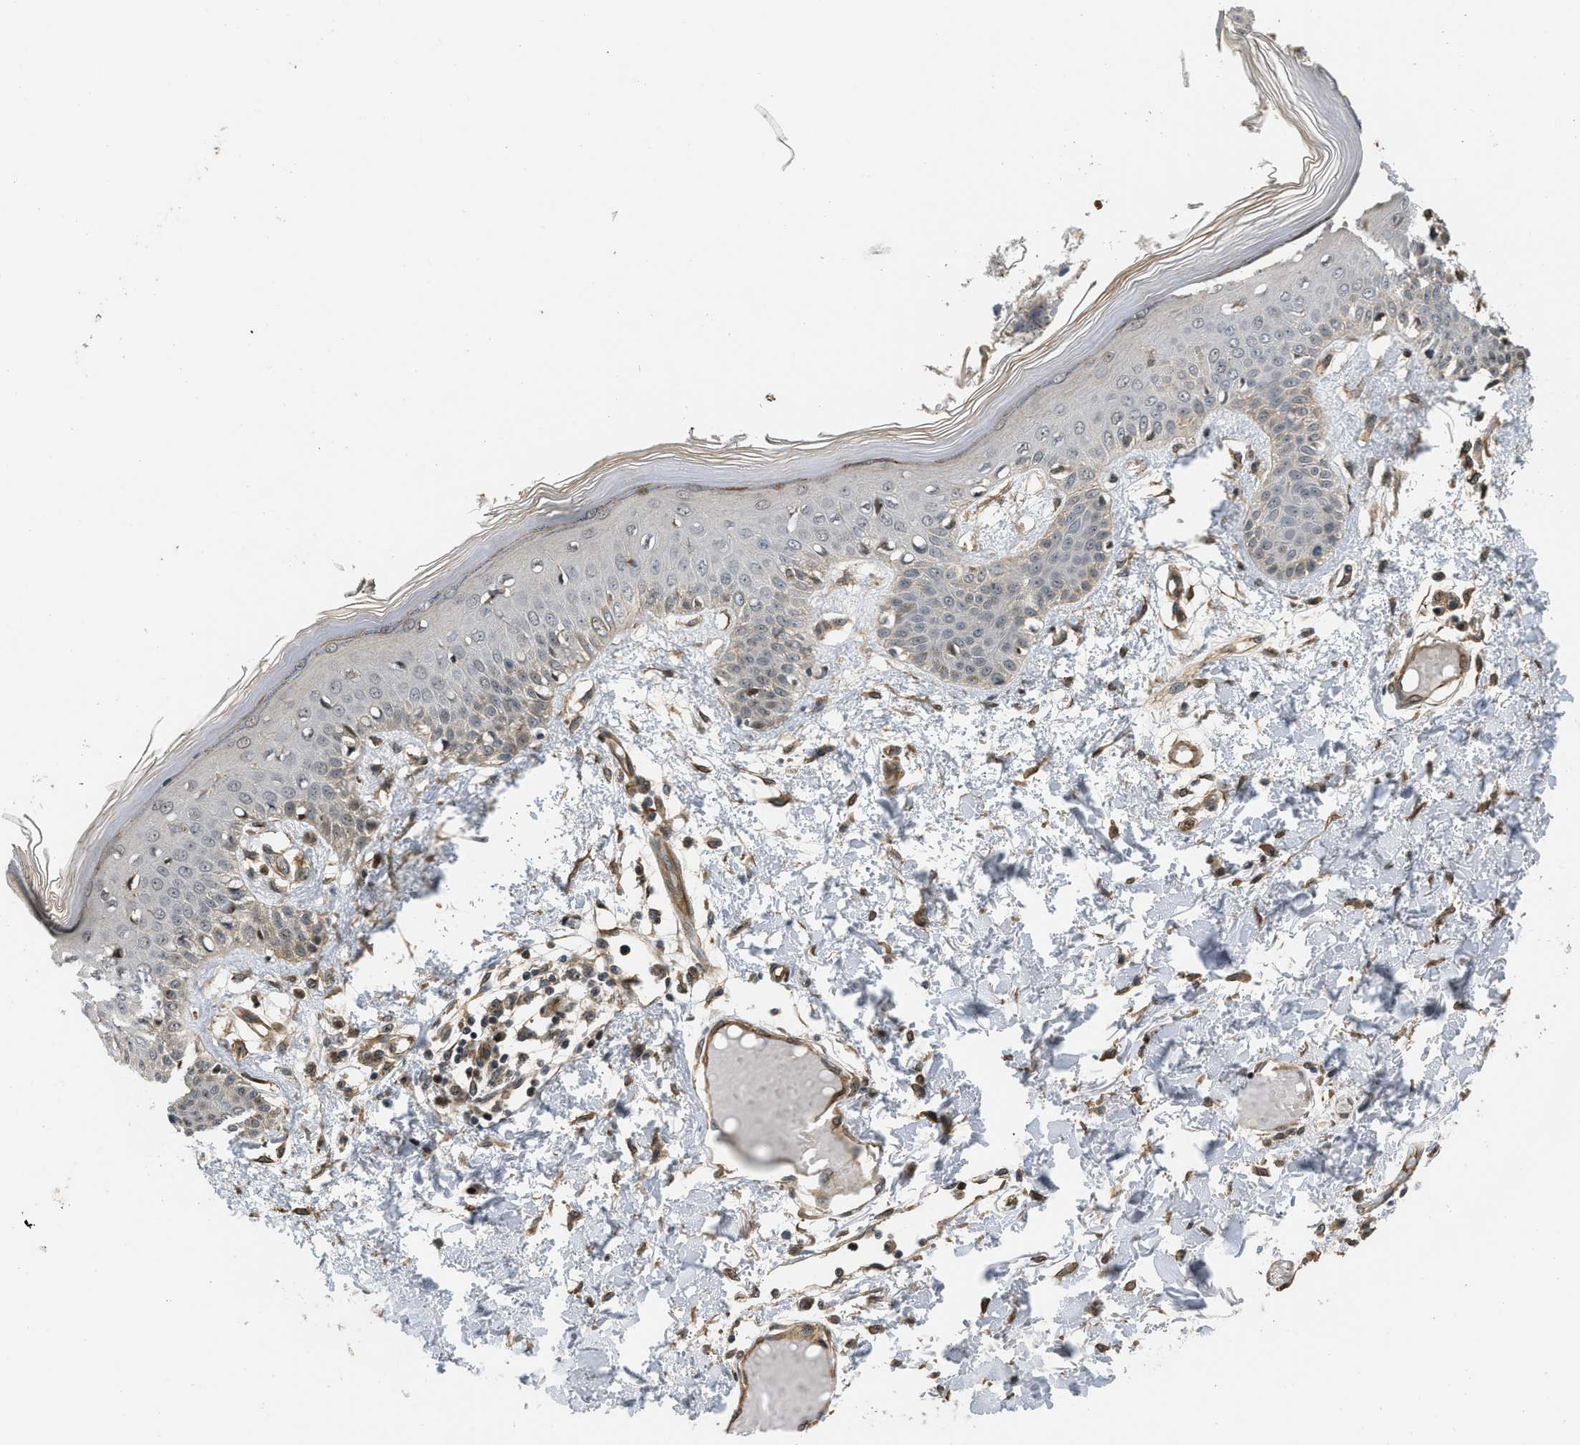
{"staining": {"intensity": "moderate", "quantity": ">75%", "location": "cytoplasmic/membranous"}, "tissue": "skin", "cell_type": "Fibroblasts", "image_type": "normal", "snomed": [{"axis": "morphology", "description": "Normal tissue, NOS"}, {"axis": "topography", "description": "Skin"}], "caption": "DAB (3,3'-diaminobenzidine) immunohistochemical staining of unremarkable human skin reveals moderate cytoplasmic/membranous protein staining in about >75% of fibroblasts. (Stains: DAB in brown, nuclei in blue, Microscopy: brightfield microscopy at high magnification).", "gene": "LTA4H", "patient": {"sex": "male", "age": 53}}